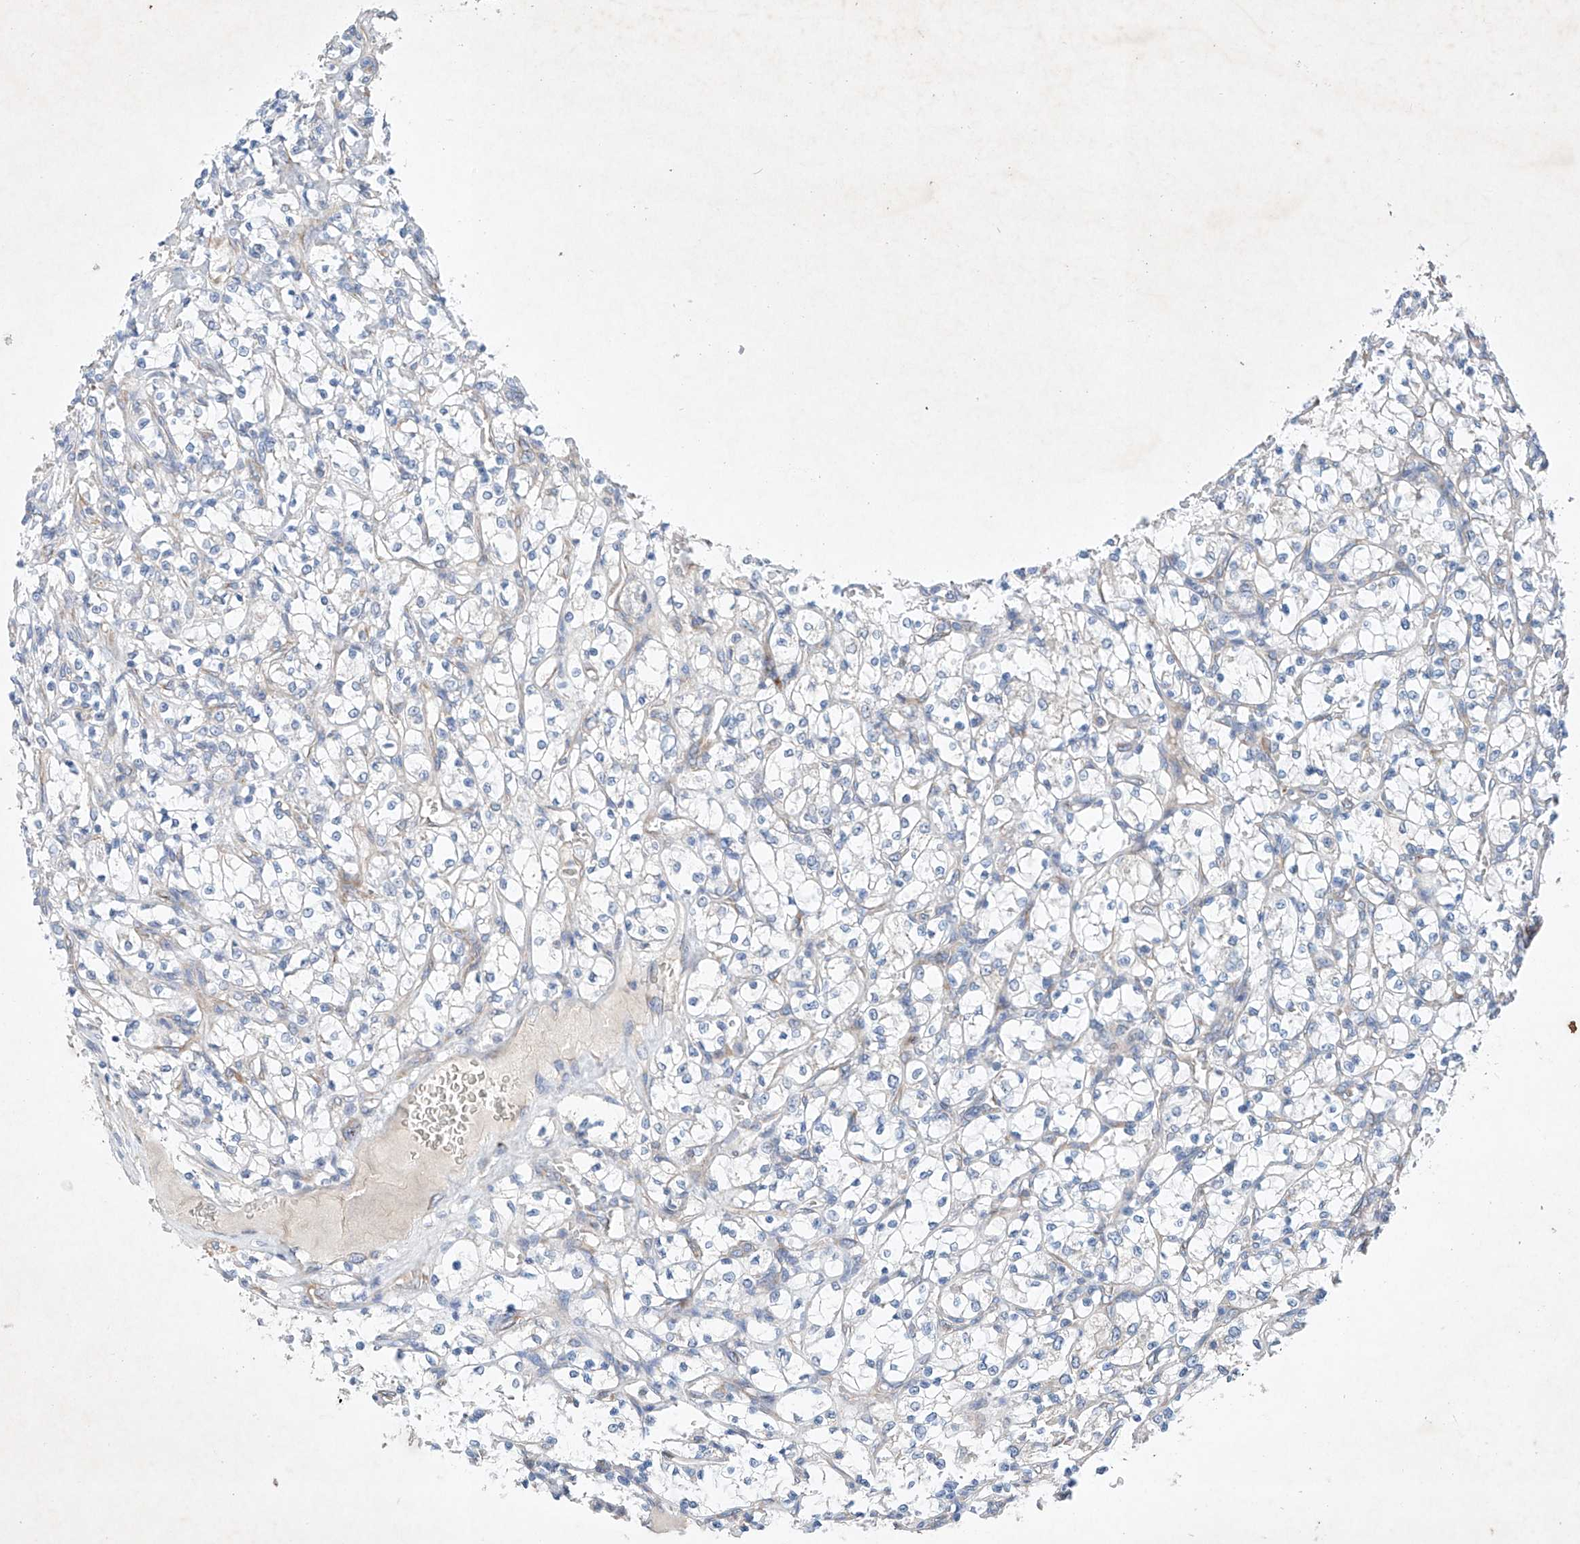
{"staining": {"intensity": "negative", "quantity": "none", "location": "none"}, "tissue": "renal cancer", "cell_type": "Tumor cells", "image_type": "cancer", "snomed": [{"axis": "morphology", "description": "Adenocarcinoma, NOS"}, {"axis": "topography", "description": "Kidney"}], "caption": "Tumor cells show no significant positivity in renal cancer.", "gene": "FASTK", "patient": {"sex": "female", "age": 69}}